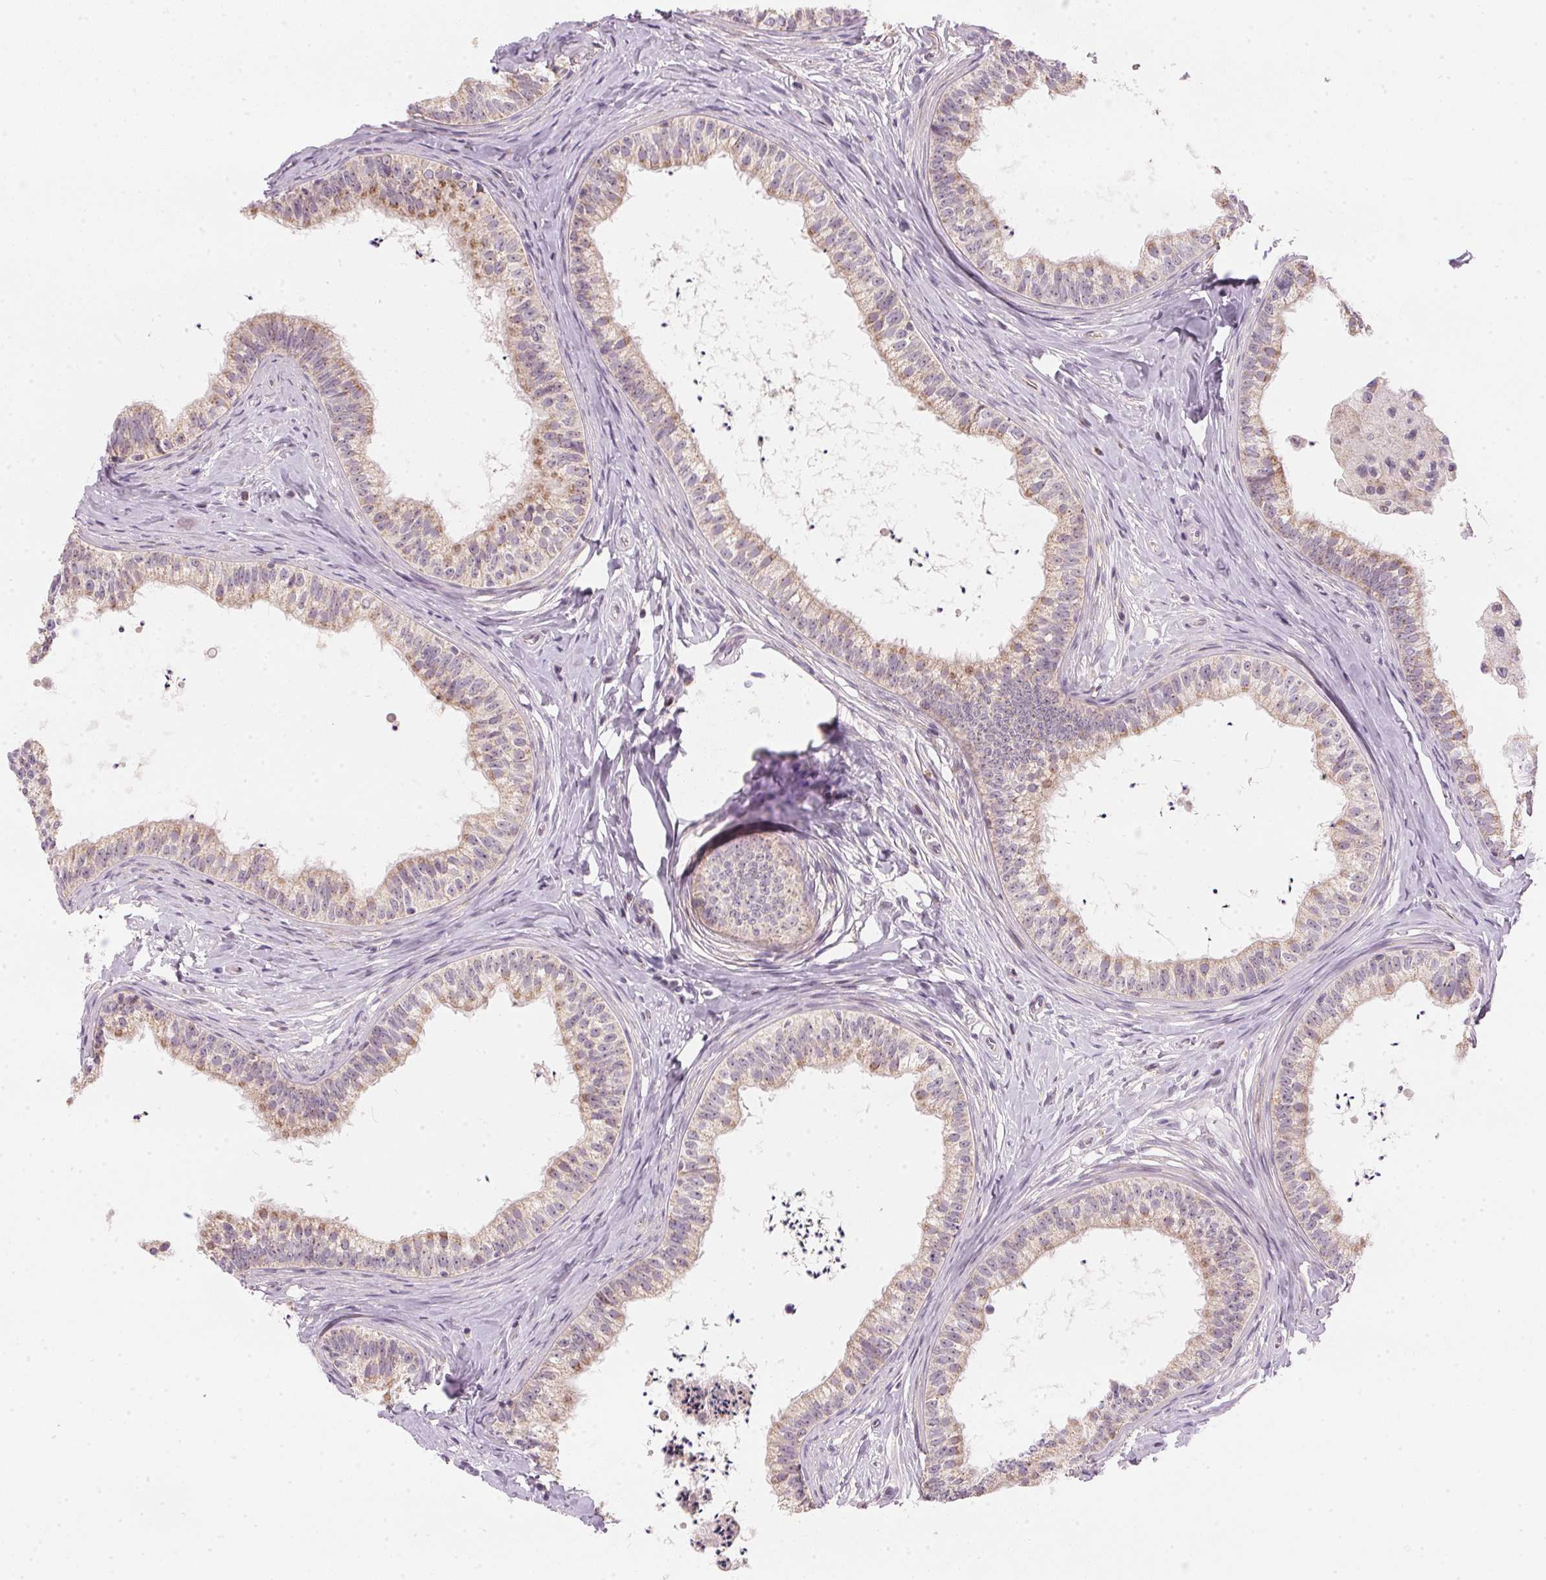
{"staining": {"intensity": "weak", "quantity": "25%-75%", "location": "cytoplasmic/membranous"}, "tissue": "epididymis", "cell_type": "Glandular cells", "image_type": "normal", "snomed": [{"axis": "morphology", "description": "Normal tissue, NOS"}, {"axis": "topography", "description": "Epididymis"}], "caption": "There is low levels of weak cytoplasmic/membranous staining in glandular cells of unremarkable epididymis, as demonstrated by immunohistochemical staining (brown color).", "gene": "COQ7", "patient": {"sex": "male", "age": 24}}